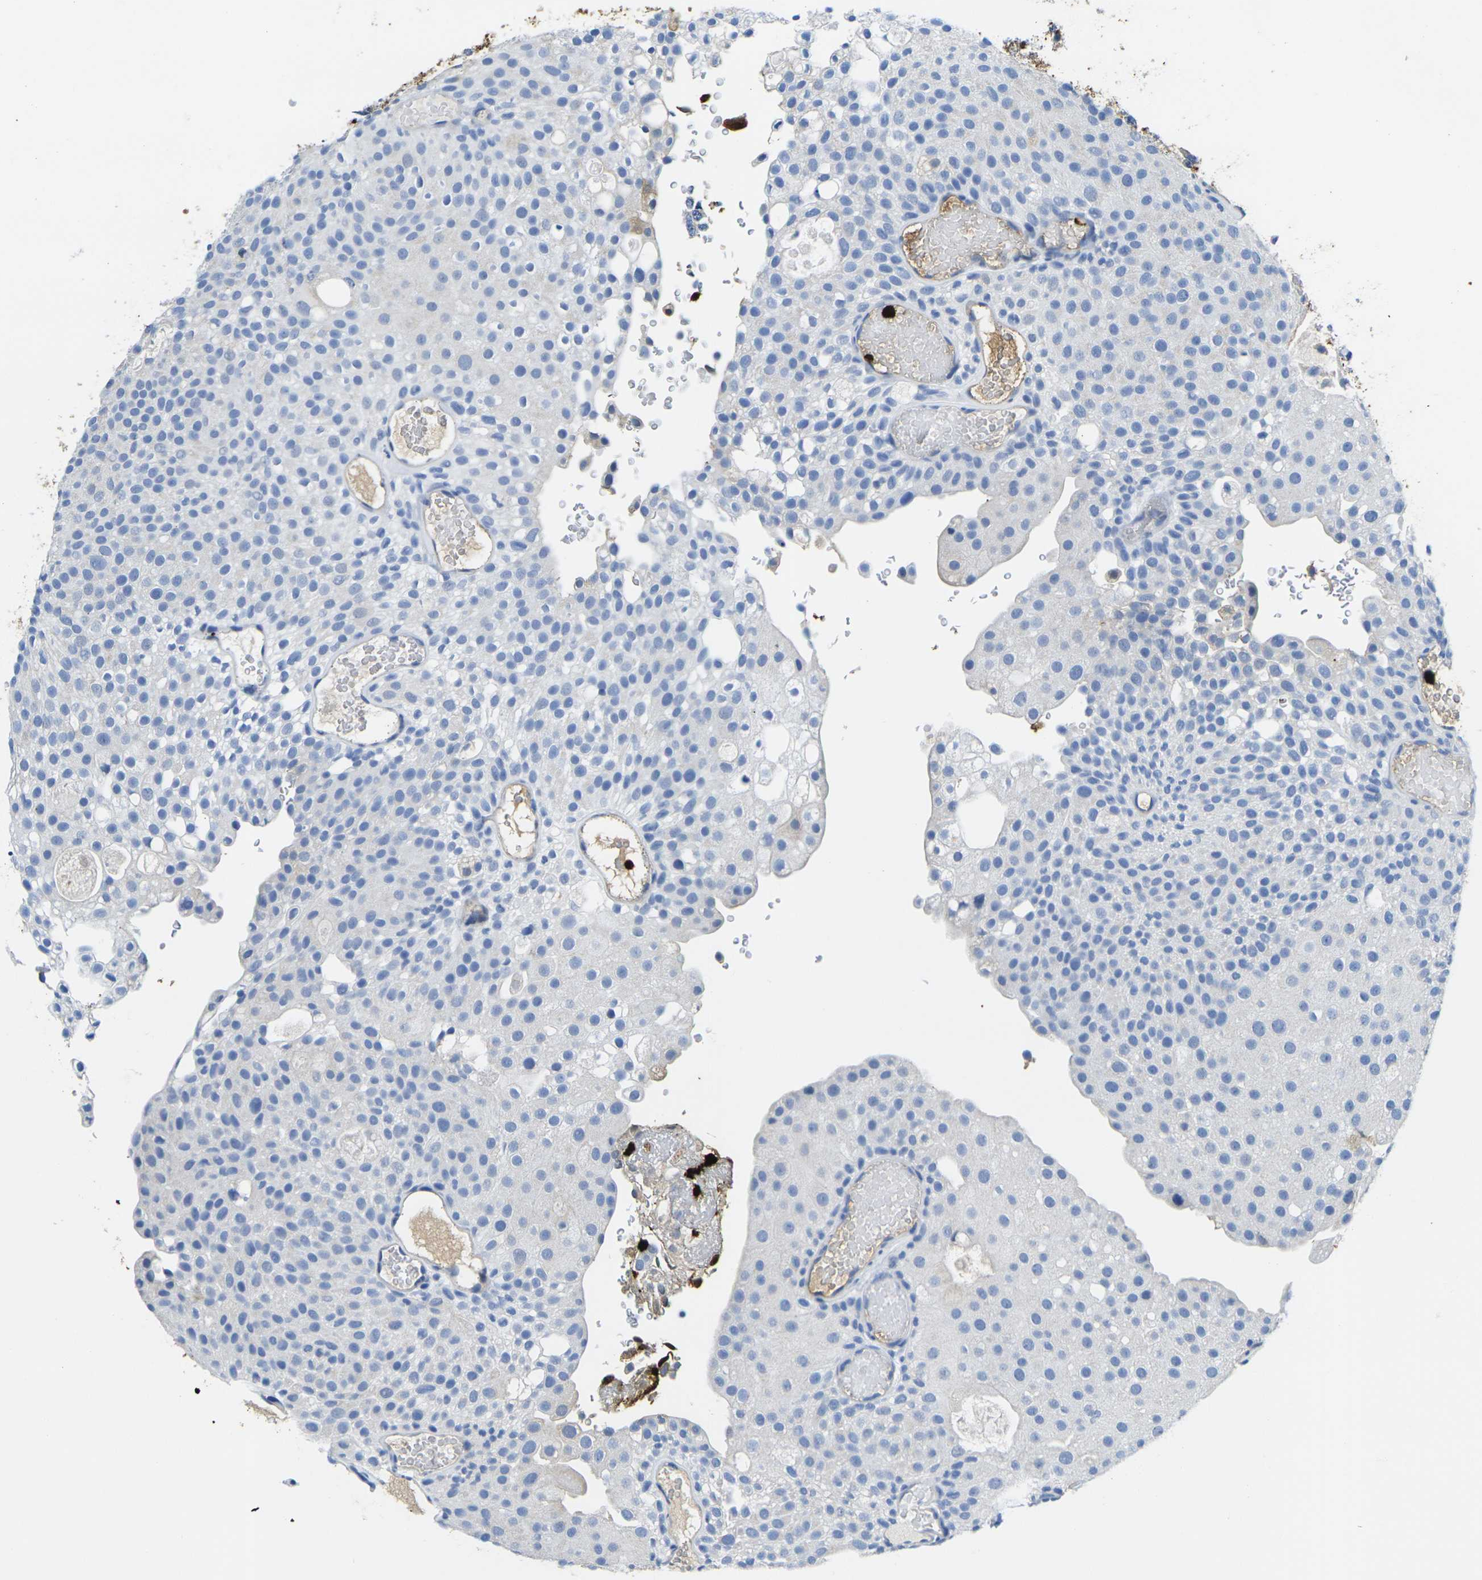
{"staining": {"intensity": "negative", "quantity": "none", "location": "none"}, "tissue": "urothelial cancer", "cell_type": "Tumor cells", "image_type": "cancer", "snomed": [{"axis": "morphology", "description": "Urothelial carcinoma, Low grade"}, {"axis": "topography", "description": "Urinary bladder"}], "caption": "This is an IHC image of urothelial cancer. There is no positivity in tumor cells.", "gene": "S100A9", "patient": {"sex": "male", "age": 78}}